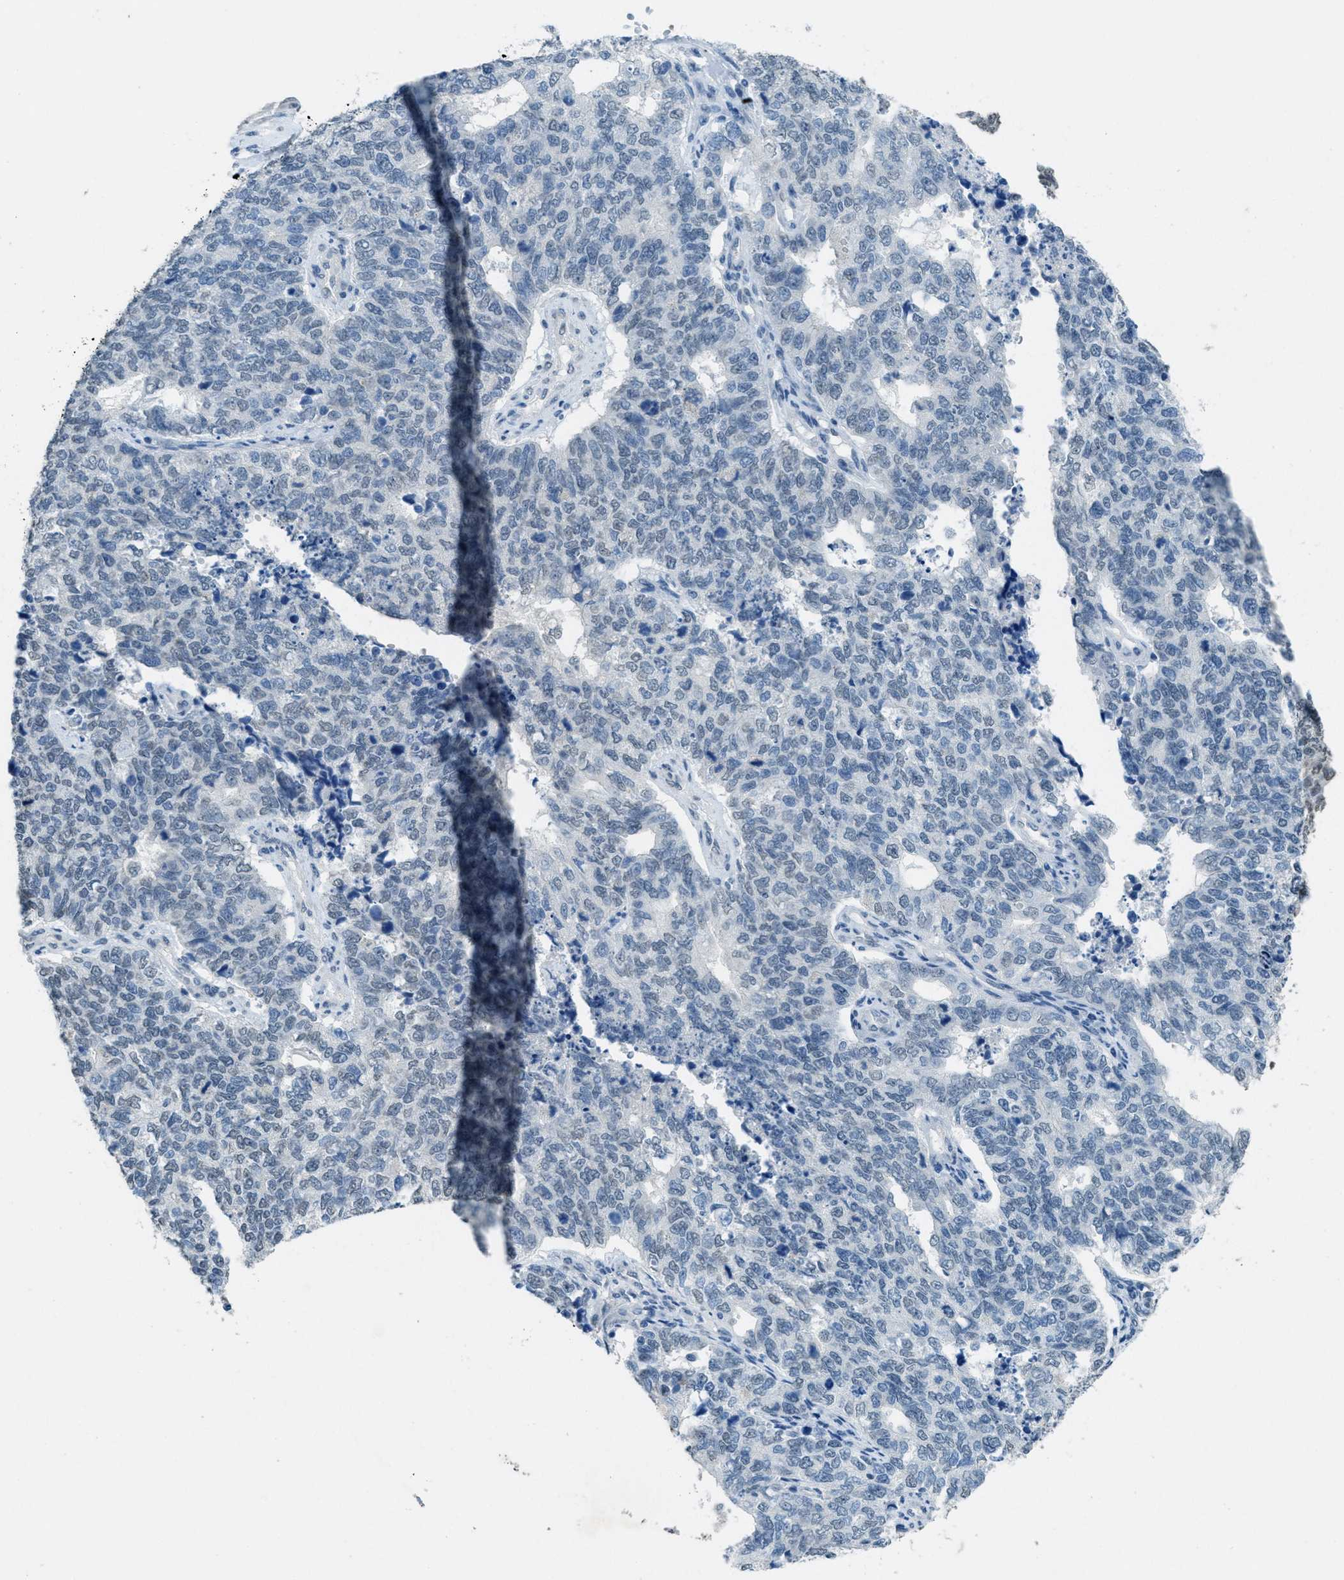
{"staining": {"intensity": "negative", "quantity": "none", "location": "none"}, "tissue": "cervical cancer", "cell_type": "Tumor cells", "image_type": "cancer", "snomed": [{"axis": "morphology", "description": "Squamous cell carcinoma, NOS"}, {"axis": "topography", "description": "Cervix"}], "caption": "The IHC image has no significant expression in tumor cells of squamous cell carcinoma (cervical) tissue.", "gene": "TTC13", "patient": {"sex": "female", "age": 63}}